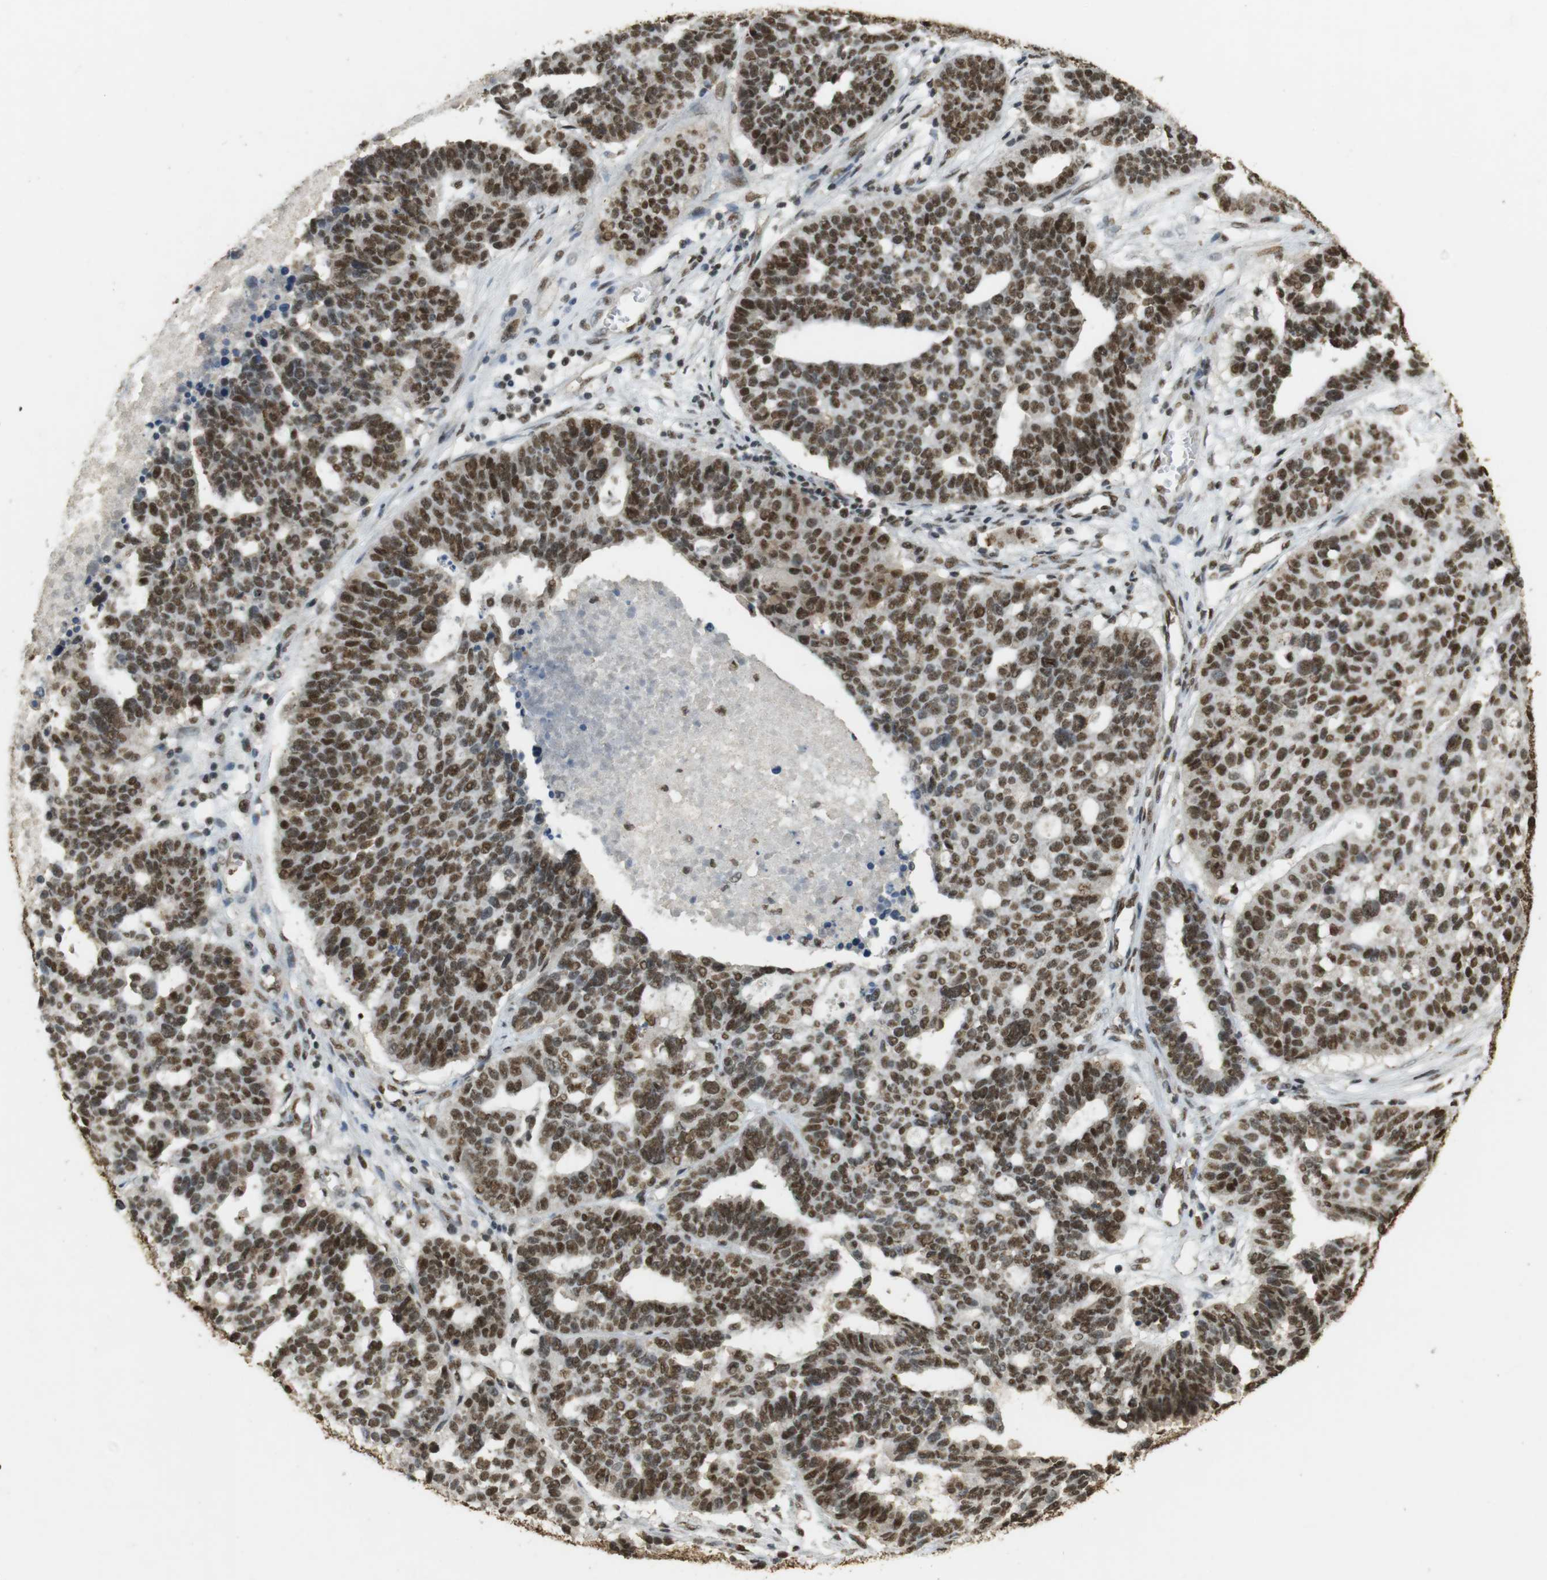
{"staining": {"intensity": "strong", "quantity": ">75%", "location": "nuclear"}, "tissue": "ovarian cancer", "cell_type": "Tumor cells", "image_type": "cancer", "snomed": [{"axis": "morphology", "description": "Cystadenocarcinoma, serous, NOS"}, {"axis": "topography", "description": "Ovary"}], "caption": "Immunohistochemical staining of serous cystadenocarcinoma (ovarian) shows high levels of strong nuclear protein positivity in about >75% of tumor cells. (DAB (3,3'-diaminobenzidine) IHC with brightfield microscopy, high magnification).", "gene": "GATA4", "patient": {"sex": "female", "age": 59}}